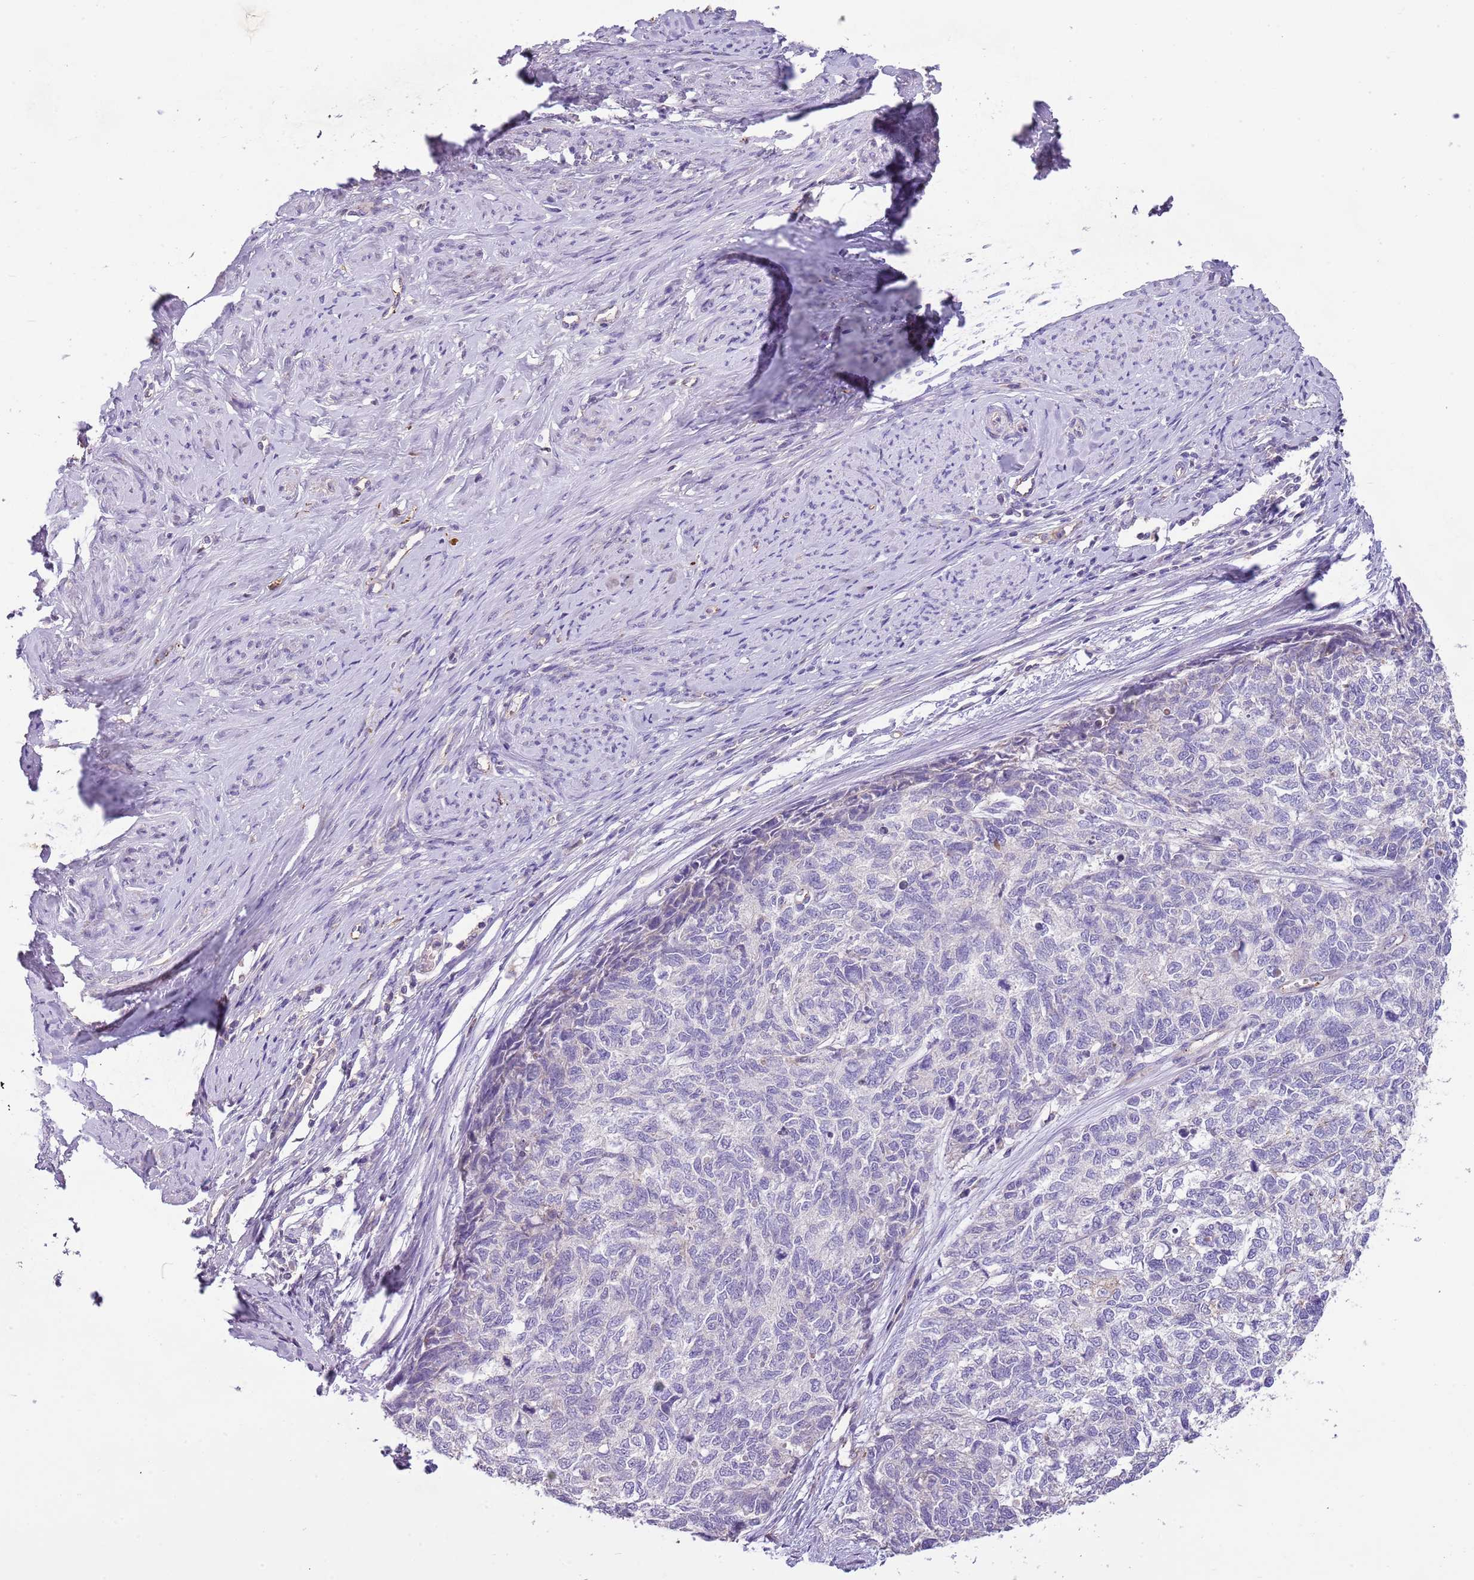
{"staining": {"intensity": "negative", "quantity": "none", "location": "none"}, "tissue": "cervical cancer", "cell_type": "Tumor cells", "image_type": "cancer", "snomed": [{"axis": "morphology", "description": "Squamous cell carcinoma, NOS"}, {"axis": "topography", "description": "Cervix"}], "caption": "Immunohistochemistry micrograph of neoplastic tissue: human cervical cancer stained with DAB displays no significant protein staining in tumor cells.", "gene": "HES3", "patient": {"sex": "female", "age": 63}}